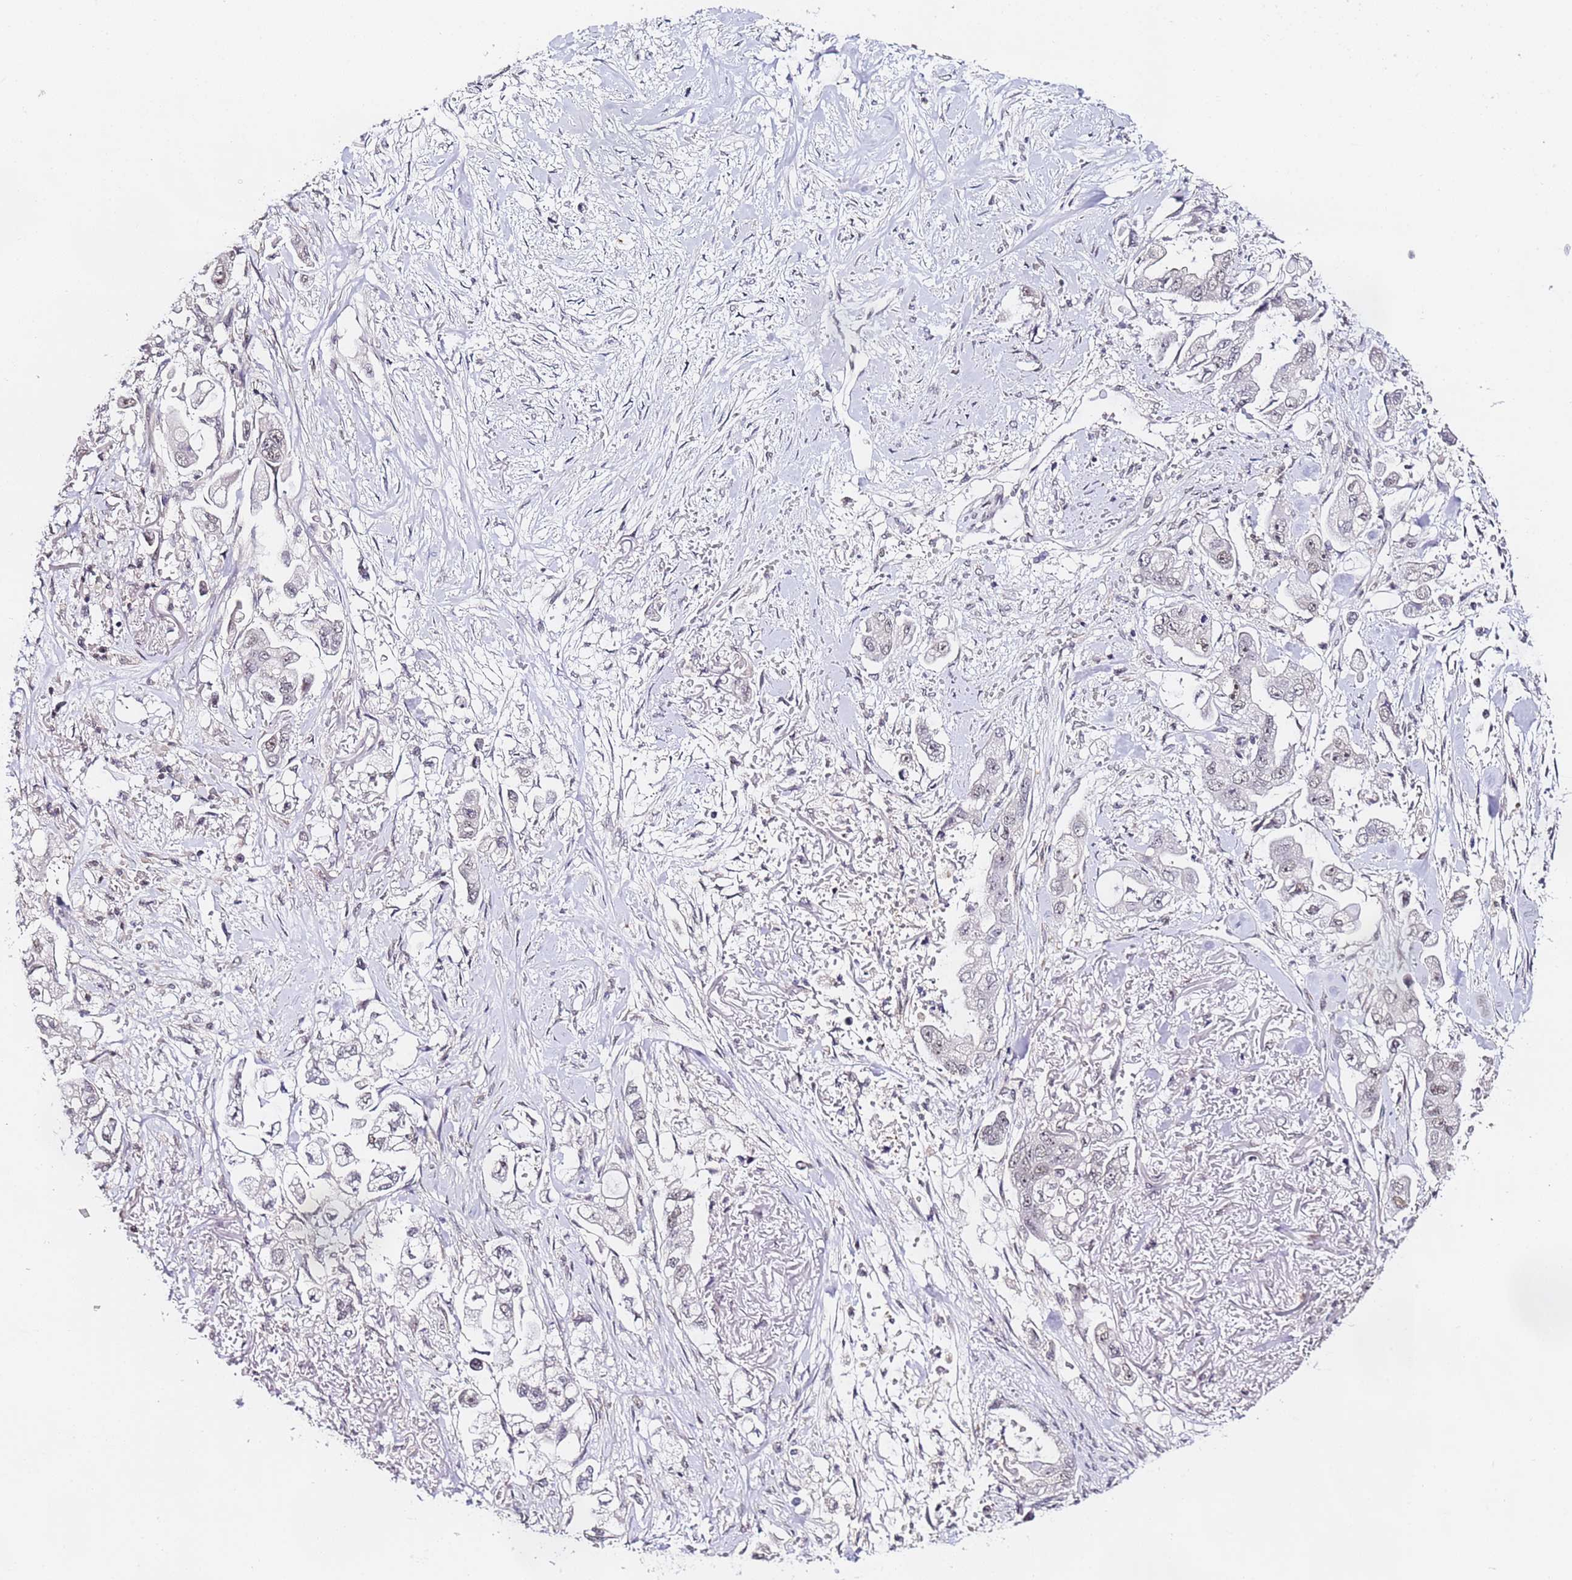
{"staining": {"intensity": "weak", "quantity": "<25%", "location": "nuclear"}, "tissue": "stomach cancer", "cell_type": "Tumor cells", "image_type": "cancer", "snomed": [{"axis": "morphology", "description": "Adenocarcinoma, NOS"}, {"axis": "topography", "description": "Stomach"}], "caption": "Adenocarcinoma (stomach) stained for a protein using immunohistochemistry demonstrates no expression tumor cells.", "gene": "LSM3", "patient": {"sex": "male", "age": 62}}